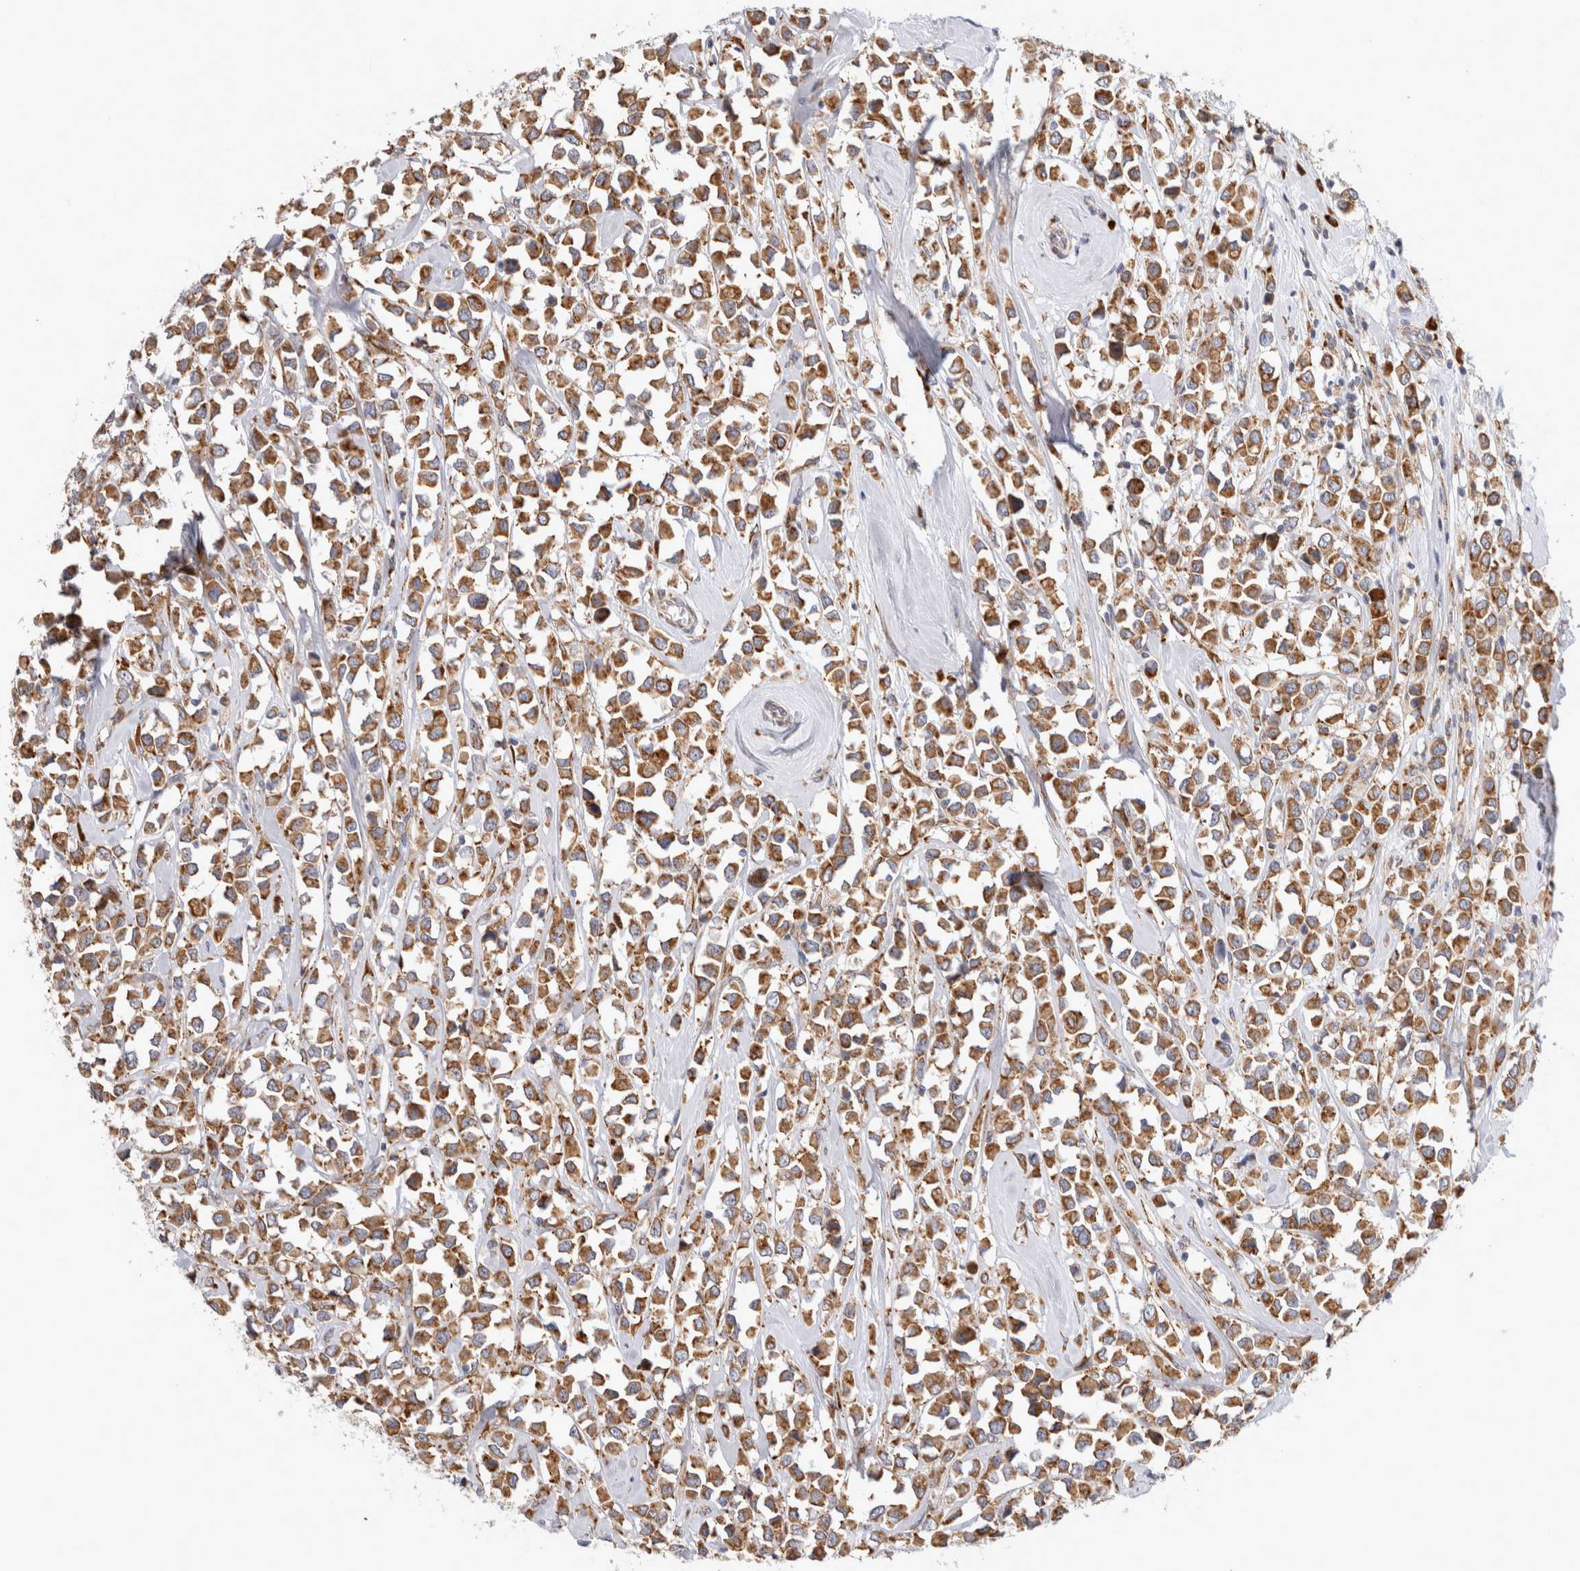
{"staining": {"intensity": "moderate", "quantity": ">75%", "location": "cytoplasmic/membranous"}, "tissue": "breast cancer", "cell_type": "Tumor cells", "image_type": "cancer", "snomed": [{"axis": "morphology", "description": "Duct carcinoma"}, {"axis": "topography", "description": "Breast"}], "caption": "Immunohistochemical staining of human breast cancer (intraductal carcinoma) demonstrates medium levels of moderate cytoplasmic/membranous protein positivity in approximately >75% of tumor cells. (DAB = brown stain, brightfield microscopy at high magnification).", "gene": "RPN2", "patient": {"sex": "female", "age": 61}}